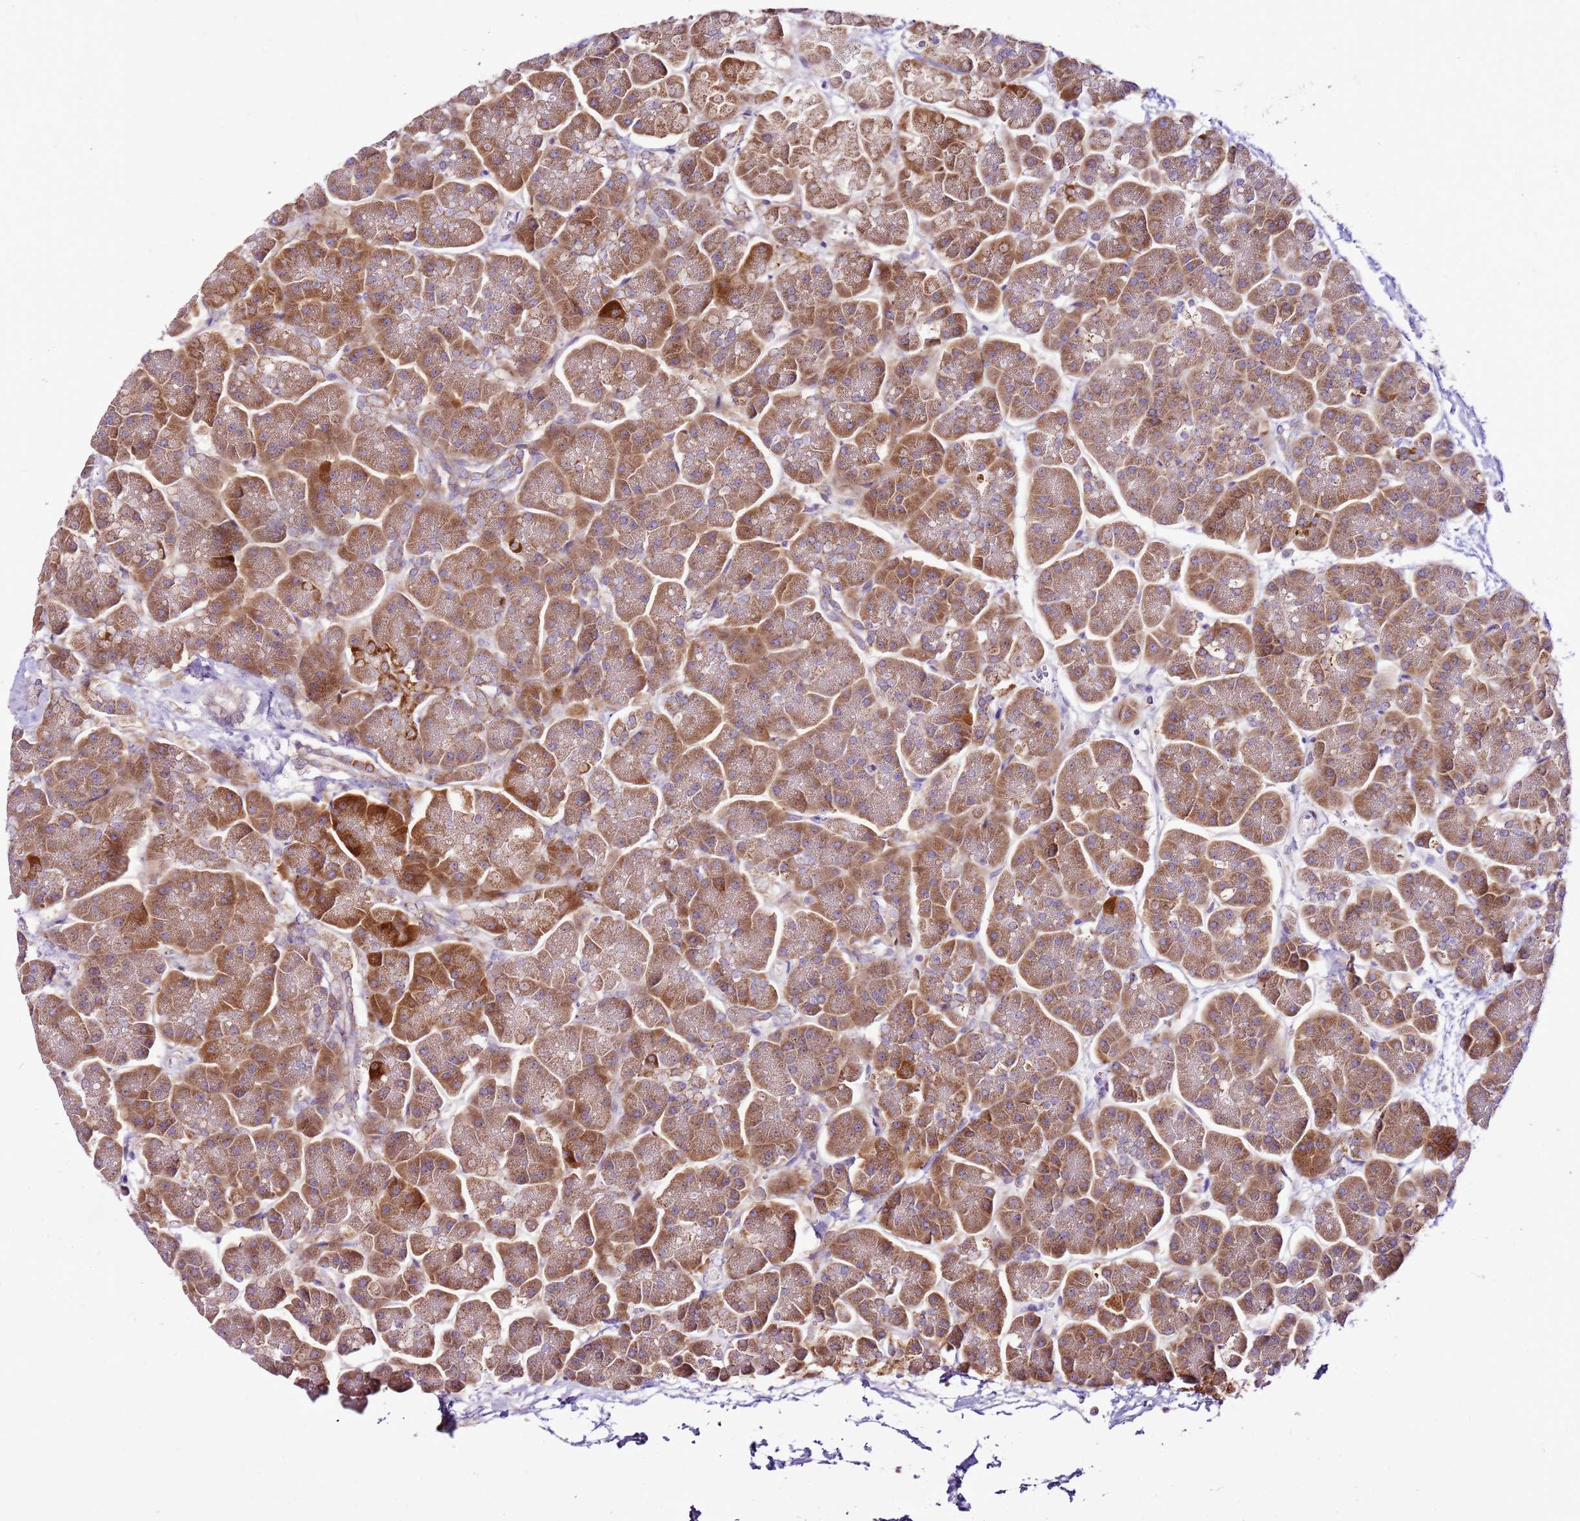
{"staining": {"intensity": "strong", "quantity": ">75%", "location": "cytoplasmic/membranous"}, "tissue": "pancreas", "cell_type": "Exocrine glandular cells", "image_type": "normal", "snomed": [{"axis": "morphology", "description": "Normal tissue, NOS"}, {"axis": "topography", "description": "Pancreas"}, {"axis": "topography", "description": "Peripheral nerve tissue"}], "caption": "IHC micrograph of benign pancreas: pancreas stained using IHC demonstrates high levels of strong protein expression localized specifically in the cytoplasmic/membranous of exocrine glandular cells, appearing as a cytoplasmic/membranous brown color.", "gene": "MRPL36", "patient": {"sex": "male", "age": 54}}